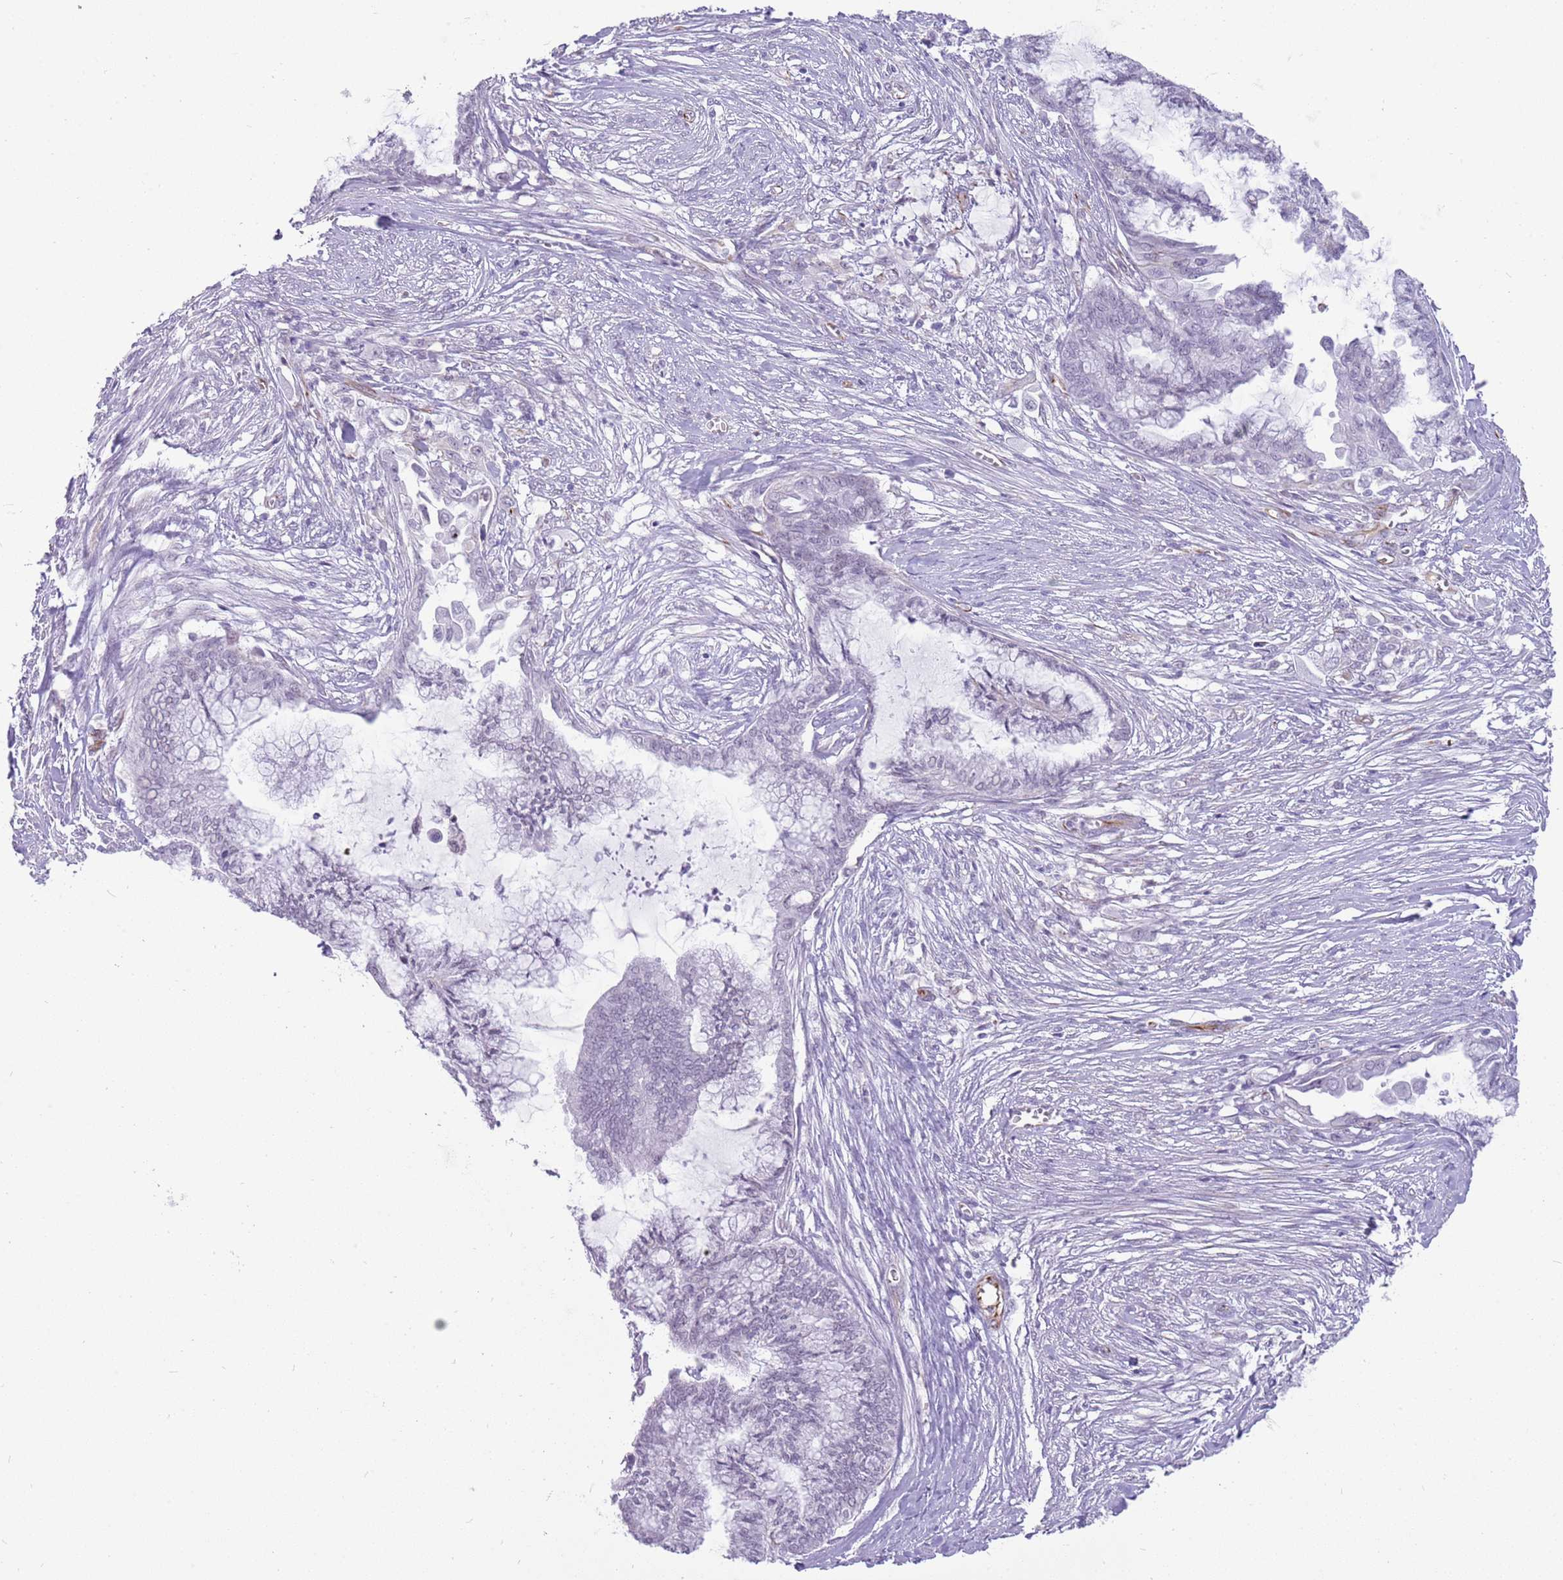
{"staining": {"intensity": "negative", "quantity": "none", "location": "none"}, "tissue": "endometrial cancer", "cell_type": "Tumor cells", "image_type": "cancer", "snomed": [{"axis": "morphology", "description": "Adenocarcinoma, NOS"}, {"axis": "topography", "description": "Endometrium"}], "caption": "Endometrial adenocarcinoma was stained to show a protein in brown. There is no significant staining in tumor cells.", "gene": "NBPF3", "patient": {"sex": "female", "age": 86}}